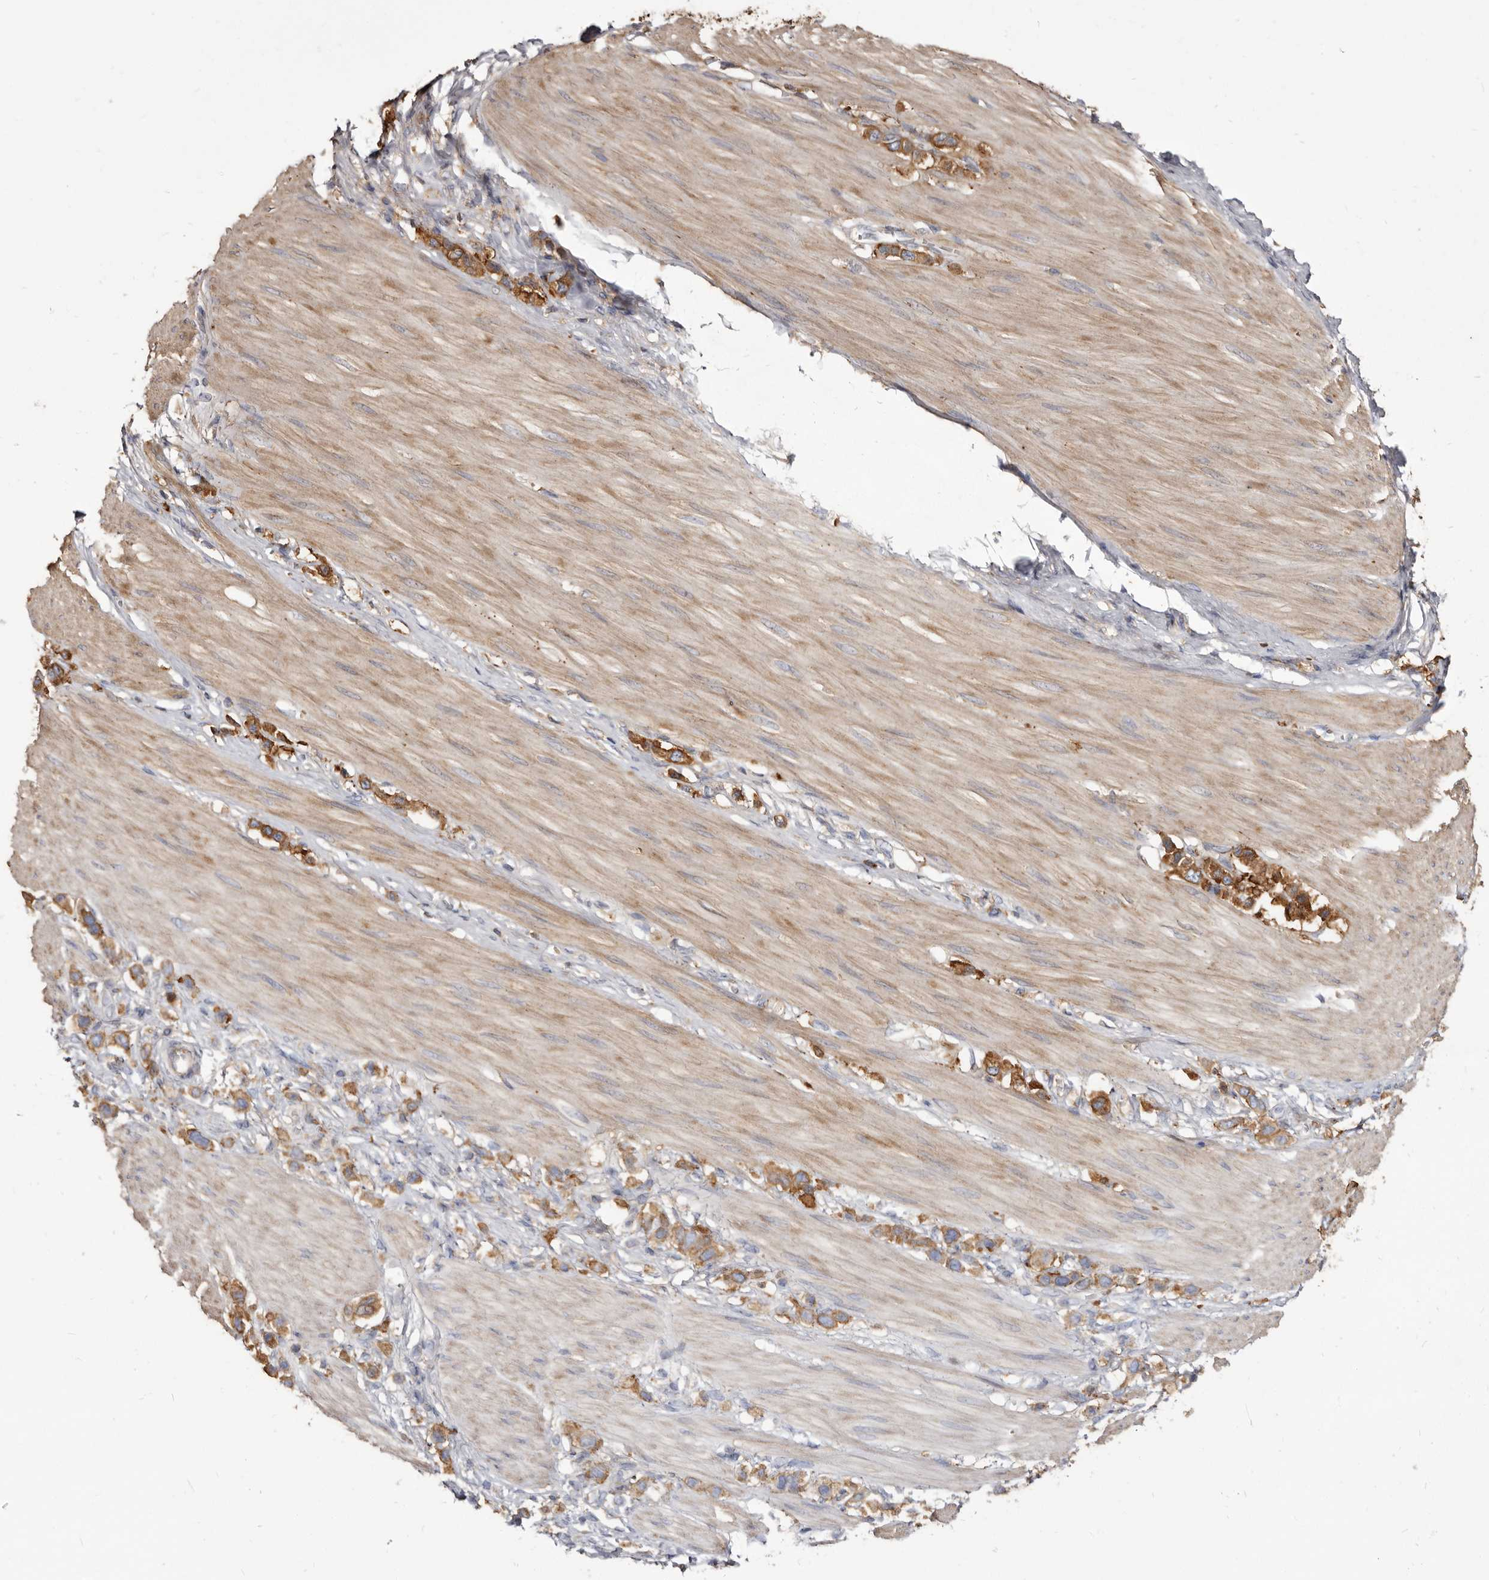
{"staining": {"intensity": "moderate", "quantity": ">75%", "location": "cytoplasmic/membranous"}, "tissue": "stomach cancer", "cell_type": "Tumor cells", "image_type": "cancer", "snomed": [{"axis": "morphology", "description": "Adenocarcinoma, NOS"}, {"axis": "topography", "description": "Stomach"}], "caption": "Protein staining of adenocarcinoma (stomach) tissue displays moderate cytoplasmic/membranous expression in about >75% of tumor cells.", "gene": "TPD52", "patient": {"sex": "female", "age": 65}}